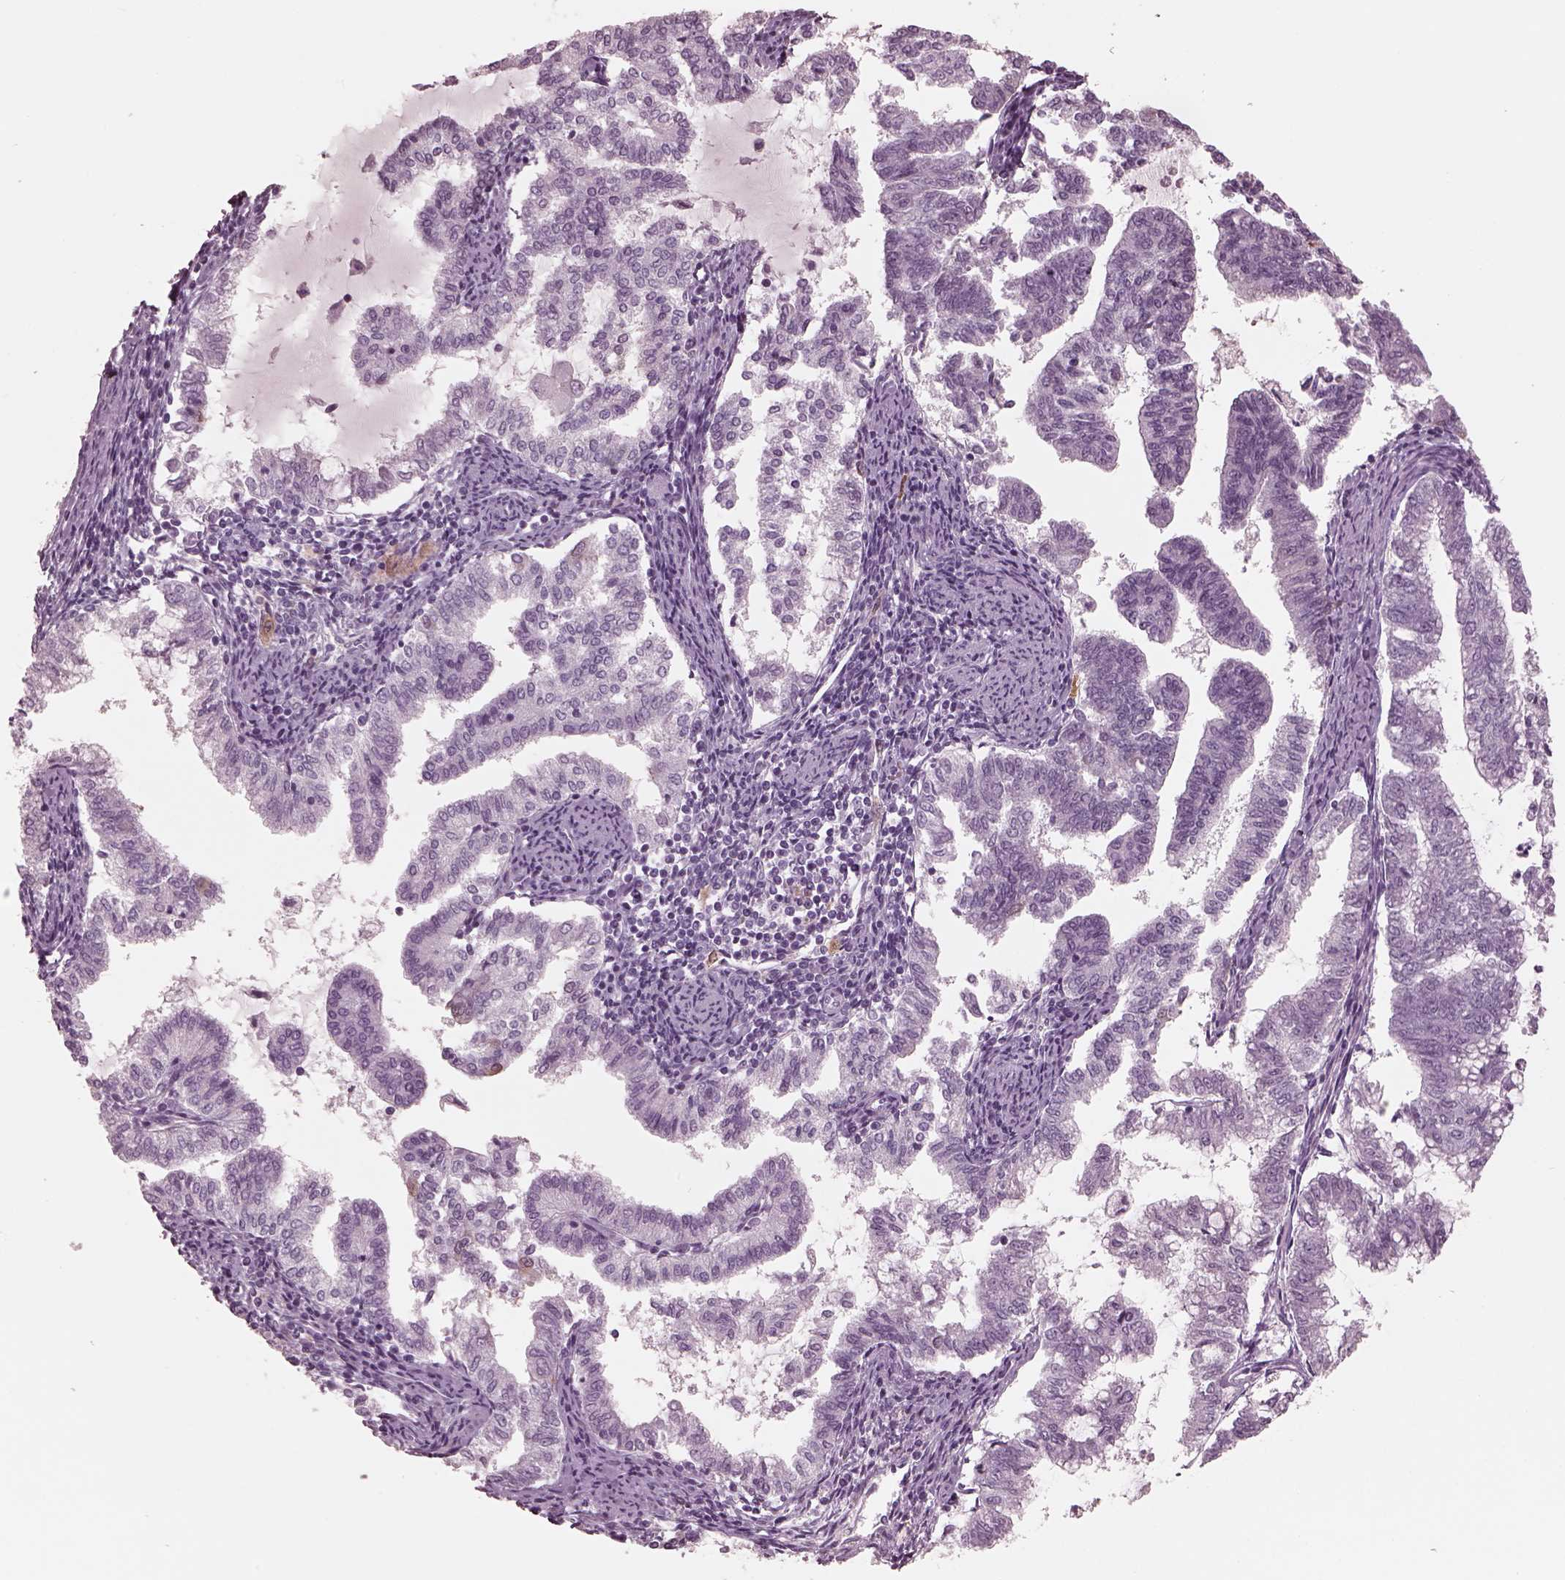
{"staining": {"intensity": "negative", "quantity": "none", "location": "none"}, "tissue": "endometrial cancer", "cell_type": "Tumor cells", "image_type": "cancer", "snomed": [{"axis": "morphology", "description": "Adenocarcinoma, NOS"}, {"axis": "topography", "description": "Endometrium"}], "caption": "Immunohistochemical staining of endometrial adenocarcinoma exhibits no significant positivity in tumor cells.", "gene": "C2orf81", "patient": {"sex": "female", "age": 79}}